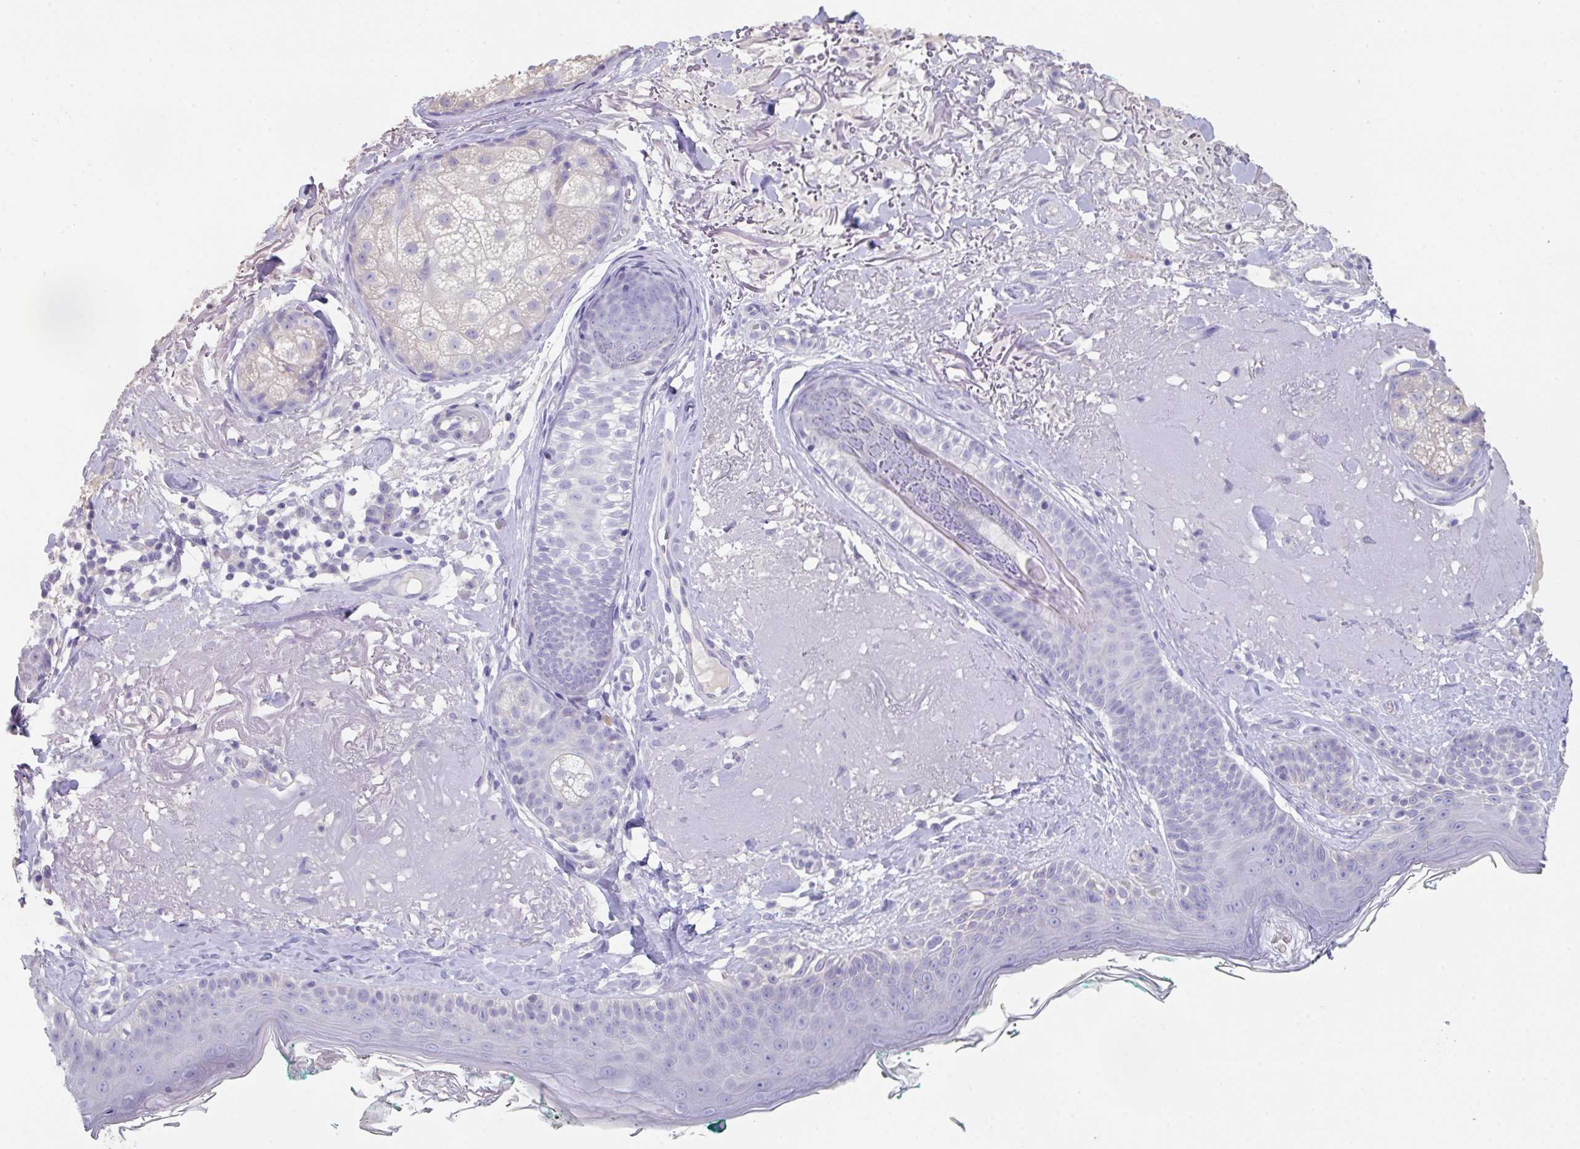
{"staining": {"intensity": "negative", "quantity": "none", "location": "none"}, "tissue": "skin", "cell_type": "Fibroblasts", "image_type": "normal", "snomed": [{"axis": "morphology", "description": "Normal tissue, NOS"}, {"axis": "topography", "description": "Skin"}], "caption": "Immunohistochemistry (IHC) image of benign skin: human skin stained with DAB (3,3'-diaminobenzidine) shows no significant protein staining in fibroblasts.", "gene": "SLC44A4", "patient": {"sex": "male", "age": 73}}